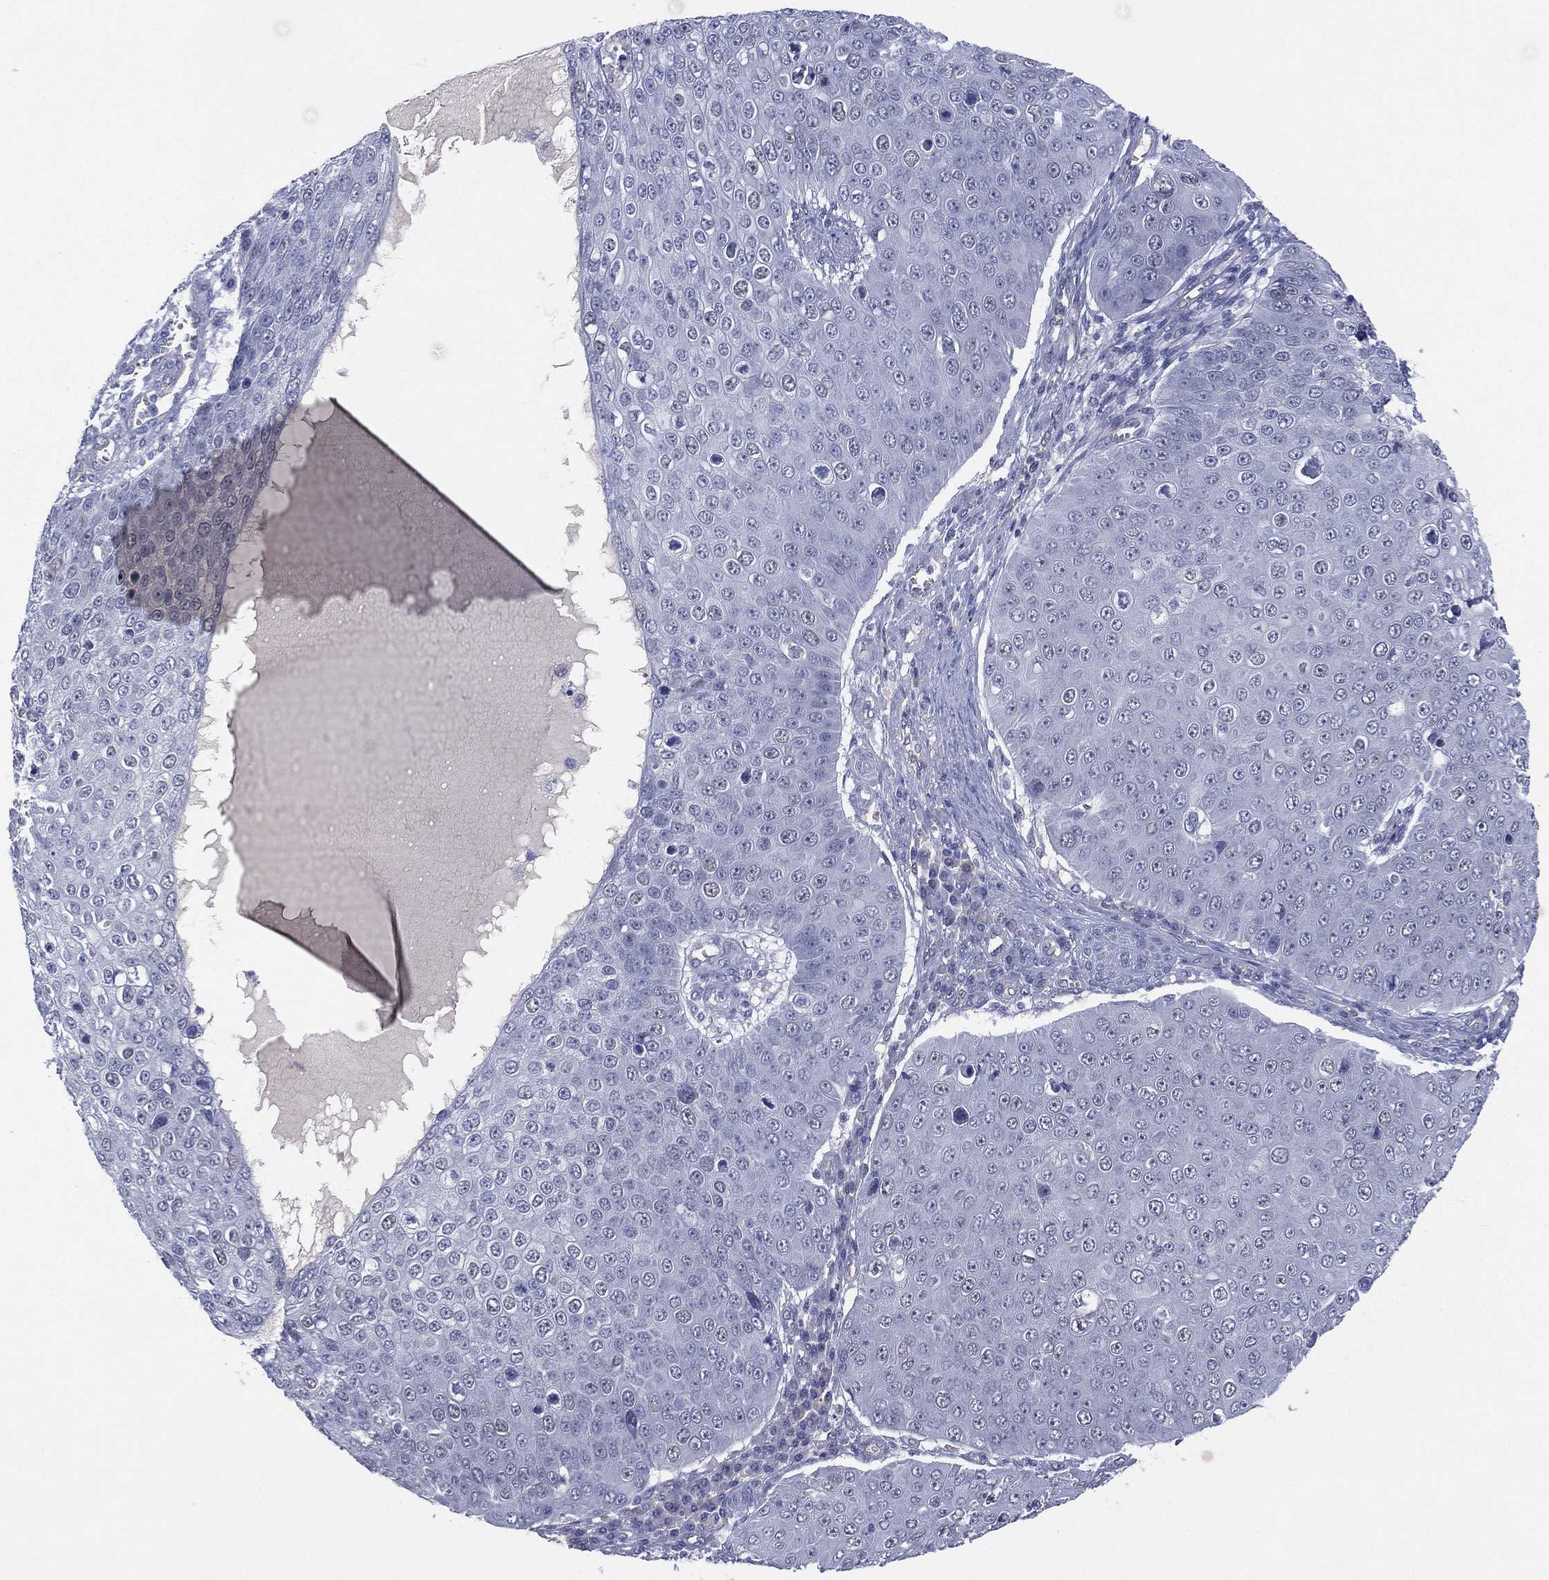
{"staining": {"intensity": "negative", "quantity": "none", "location": "none"}, "tissue": "skin cancer", "cell_type": "Tumor cells", "image_type": "cancer", "snomed": [{"axis": "morphology", "description": "Squamous cell carcinoma, NOS"}, {"axis": "topography", "description": "Skin"}], "caption": "A histopathology image of skin cancer stained for a protein displays no brown staining in tumor cells.", "gene": "DDAH1", "patient": {"sex": "male", "age": 71}}